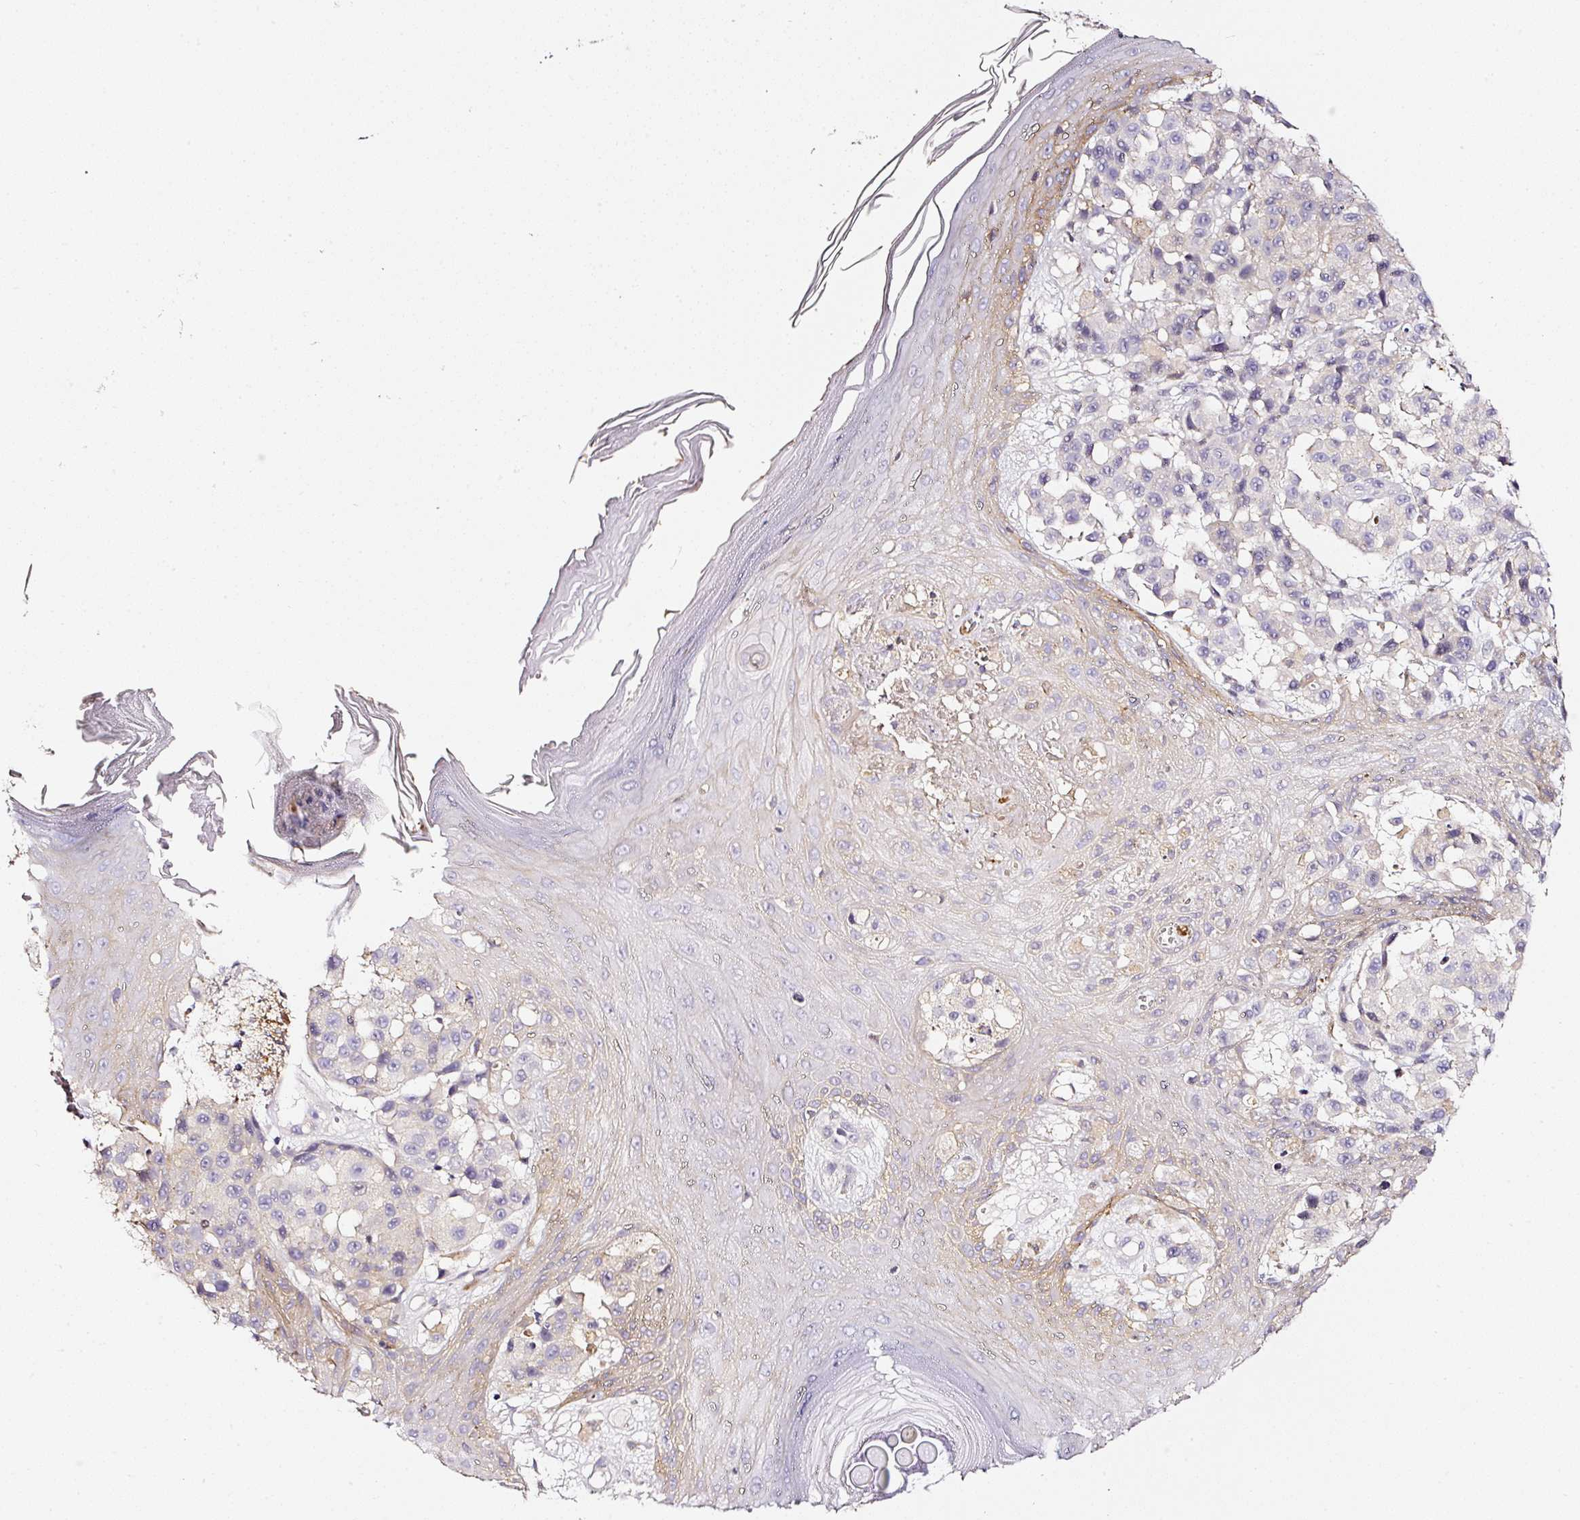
{"staining": {"intensity": "negative", "quantity": "none", "location": "none"}, "tissue": "melanoma", "cell_type": "Tumor cells", "image_type": "cancer", "snomed": [{"axis": "morphology", "description": "Malignant melanoma, NOS"}, {"axis": "topography", "description": "Skin"}], "caption": "The histopathology image exhibits no significant expression in tumor cells of melanoma.", "gene": "CD47", "patient": {"sex": "male", "age": 39}}